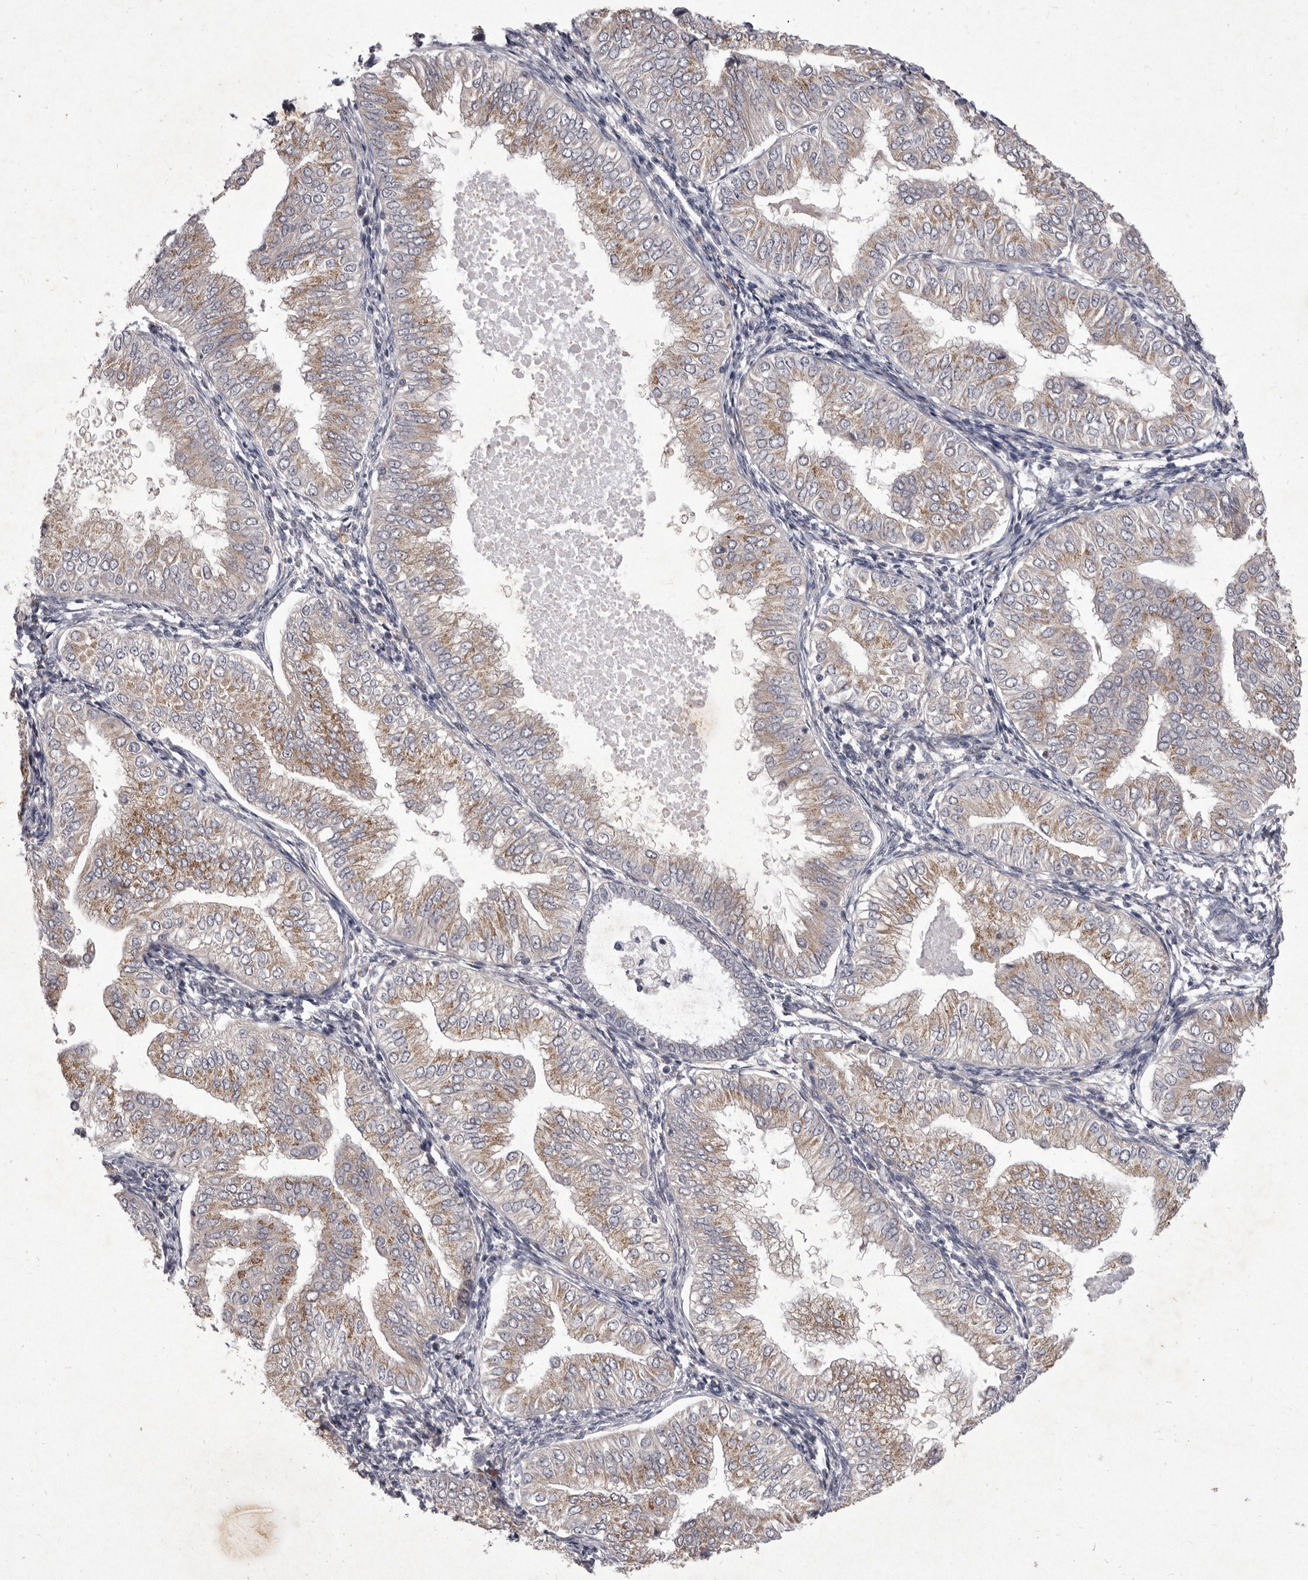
{"staining": {"intensity": "moderate", "quantity": ">75%", "location": "cytoplasmic/membranous"}, "tissue": "endometrial cancer", "cell_type": "Tumor cells", "image_type": "cancer", "snomed": [{"axis": "morphology", "description": "Normal tissue, NOS"}, {"axis": "morphology", "description": "Adenocarcinoma, NOS"}, {"axis": "topography", "description": "Endometrium"}], "caption": "High-magnification brightfield microscopy of endometrial cancer (adenocarcinoma) stained with DAB (brown) and counterstained with hematoxylin (blue). tumor cells exhibit moderate cytoplasmic/membranous positivity is present in about>75% of cells.", "gene": "P2RX6", "patient": {"sex": "female", "age": 53}}